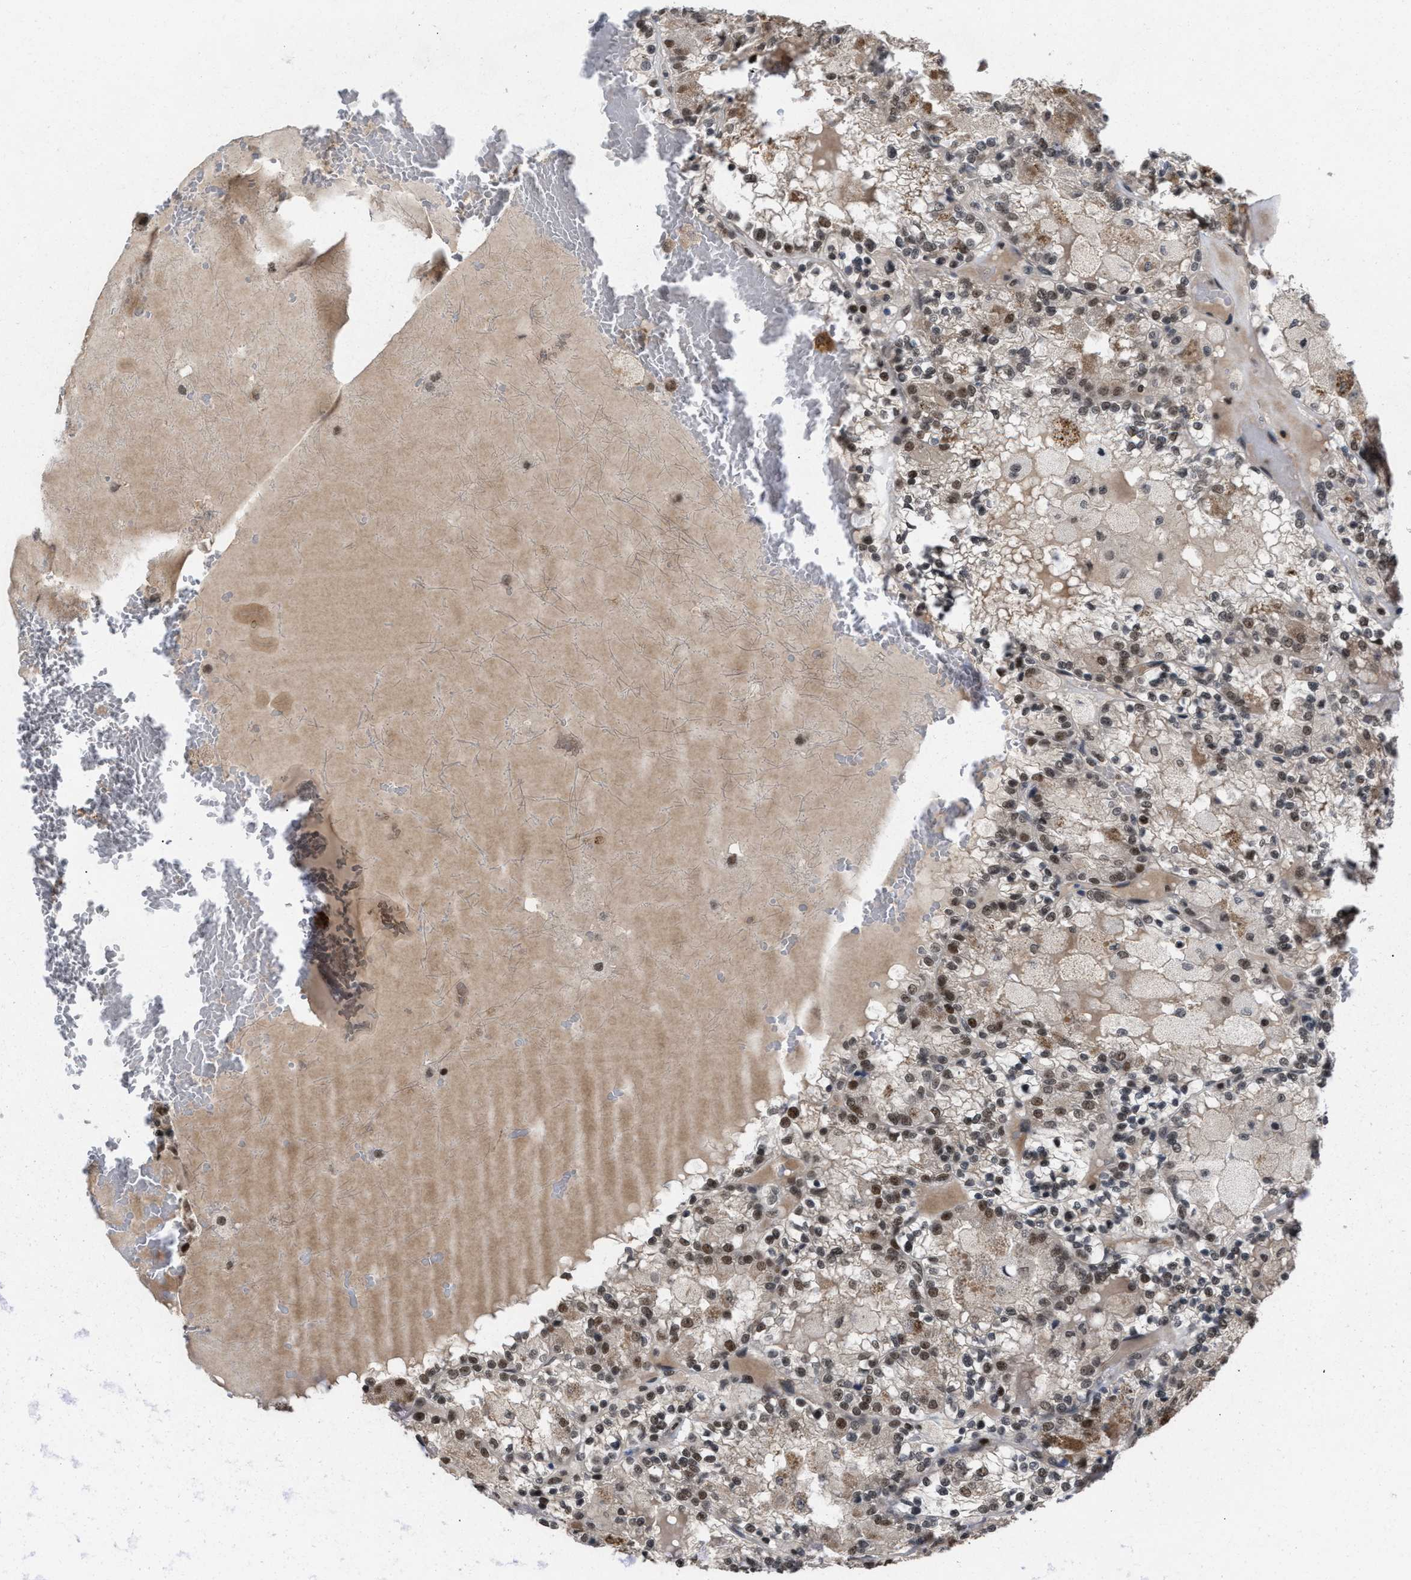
{"staining": {"intensity": "moderate", "quantity": ">75%", "location": "nuclear"}, "tissue": "renal cancer", "cell_type": "Tumor cells", "image_type": "cancer", "snomed": [{"axis": "morphology", "description": "Adenocarcinoma, NOS"}, {"axis": "topography", "description": "Kidney"}], "caption": "An image of human renal cancer stained for a protein reveals moderate nuclear brown staining in tumor cells.", "gene": "C9orf78", "patient": {"sex": "female", "age": 56}}